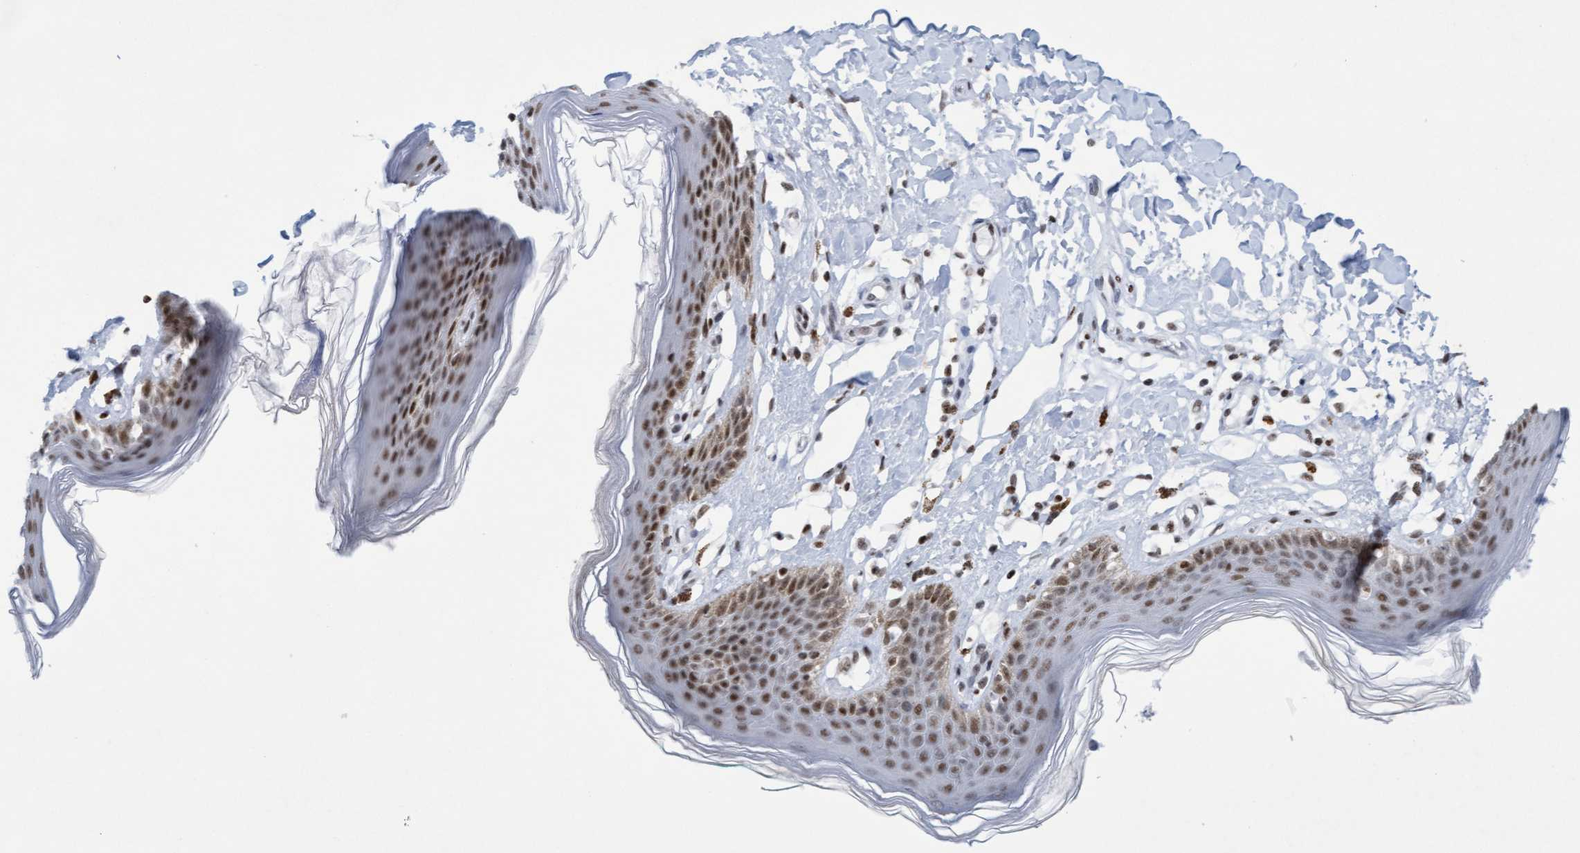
{"staining": {"intensity": "moderate", "quantity": ">75%", "location": "nuclear"}, "tissue": "skin", "cell_type": "Epidermal cells", "image_type": "normal", "snomed": [{"axis": "morphology", "description": "Normal tissue, NOS"}, {"axis": "topography", "description": "Vulva"}], "caption": "DAB immunohistochemical staining of unremarkable human skin displays moderate nuclear protein expression in approximately >75% of epidermal cells.", "gene": "GLRX2", "patient": {"sex": "female", "age": 66}}